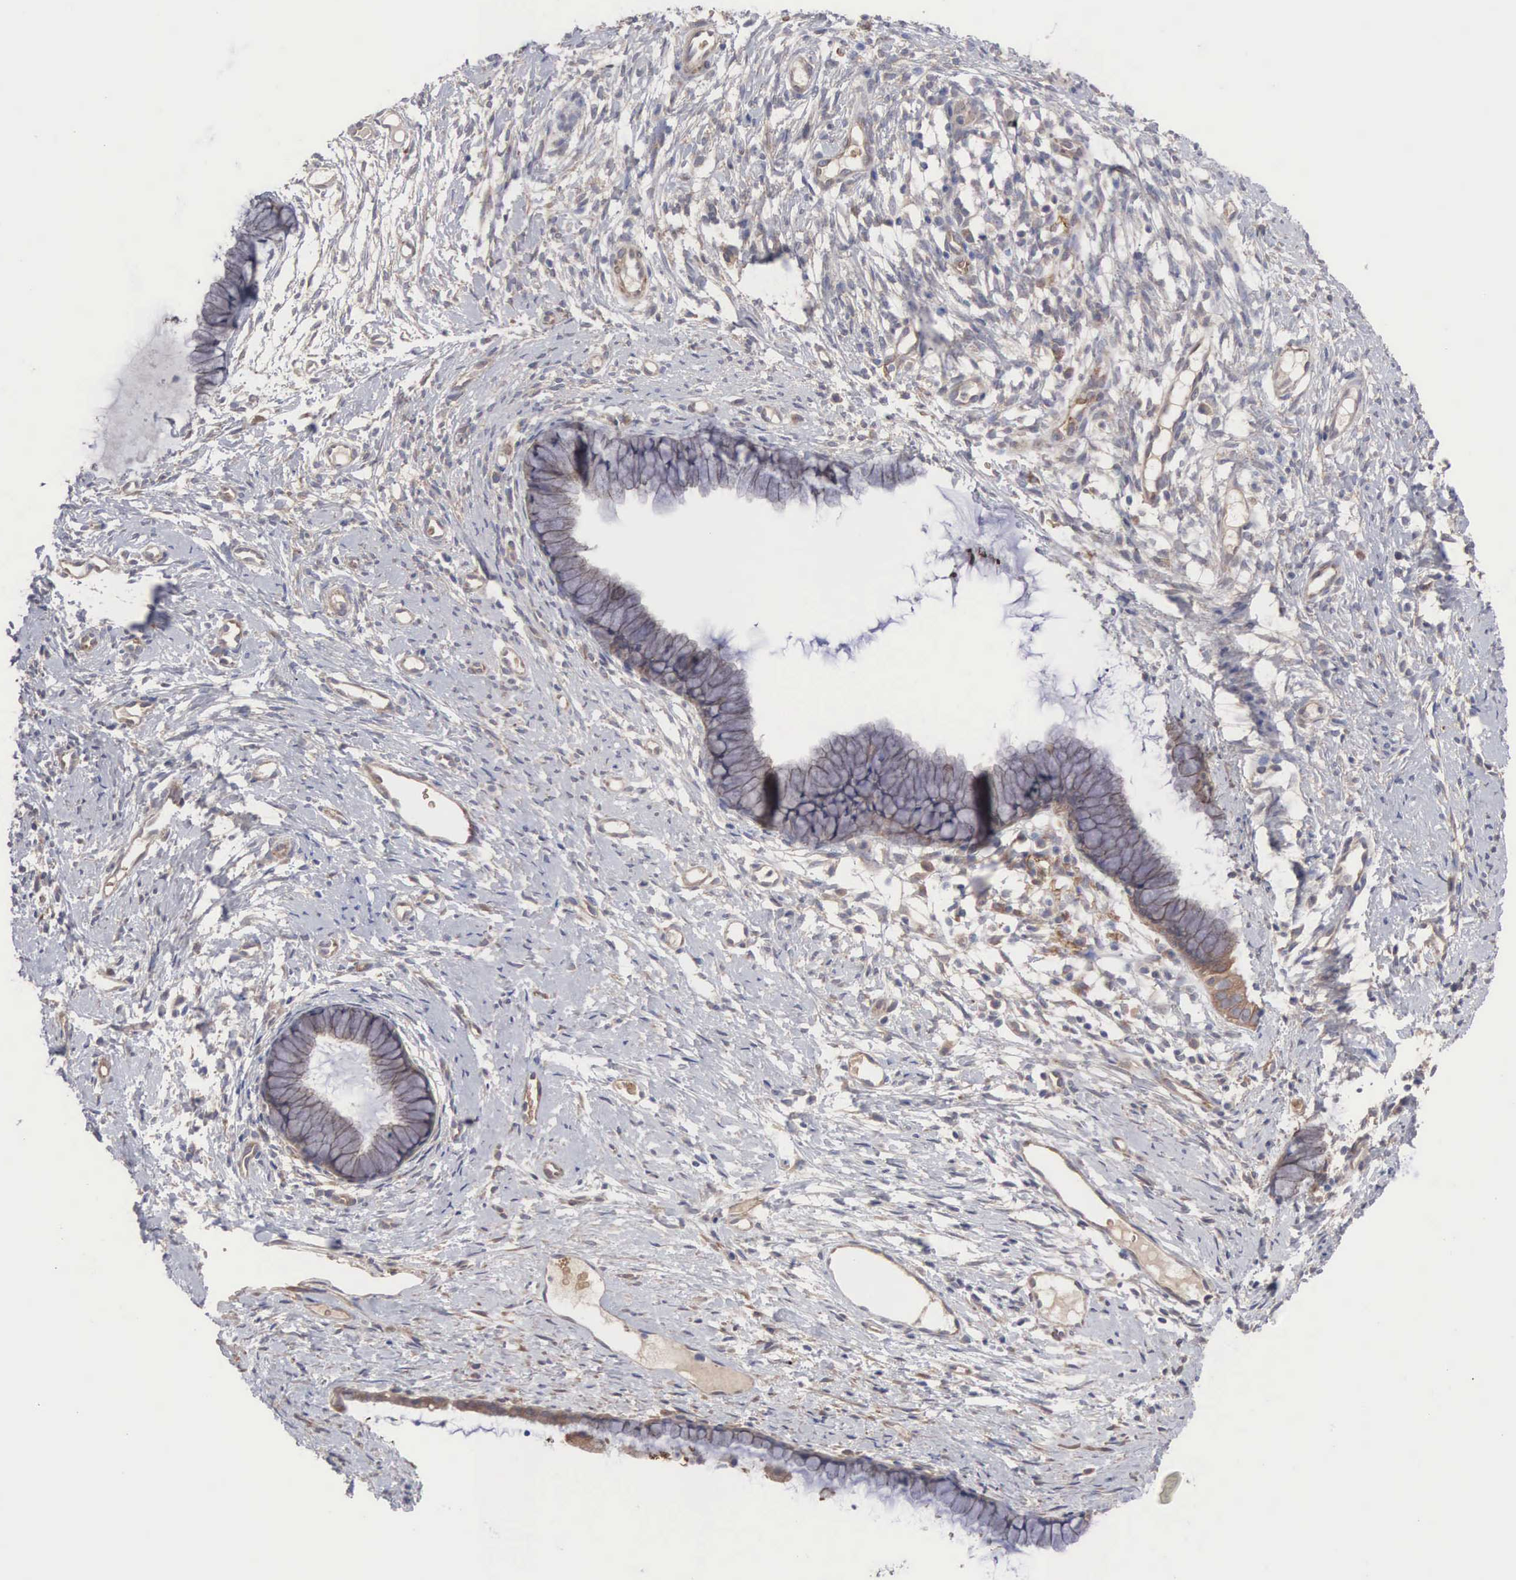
{"staining": {"intensity": "weak", "quantity": "25%-75%", "location": "cytoplasmic/membranous"}, "tissue": "cervix", "cell_type": "Glandular cells", "image_type": "normal", "snomed": [{"axis": "morphology", "description": "Normal tissue, NOS"}, {"axis": "topography", "description": "Cervix"}], "caption": "Protein staining of normal cervix displays weak cytoplasmic/membranous expression in about 25%-75% of glandular cells.", "gene": "INF2", "patient": {"sex": "female", "age": 82}}